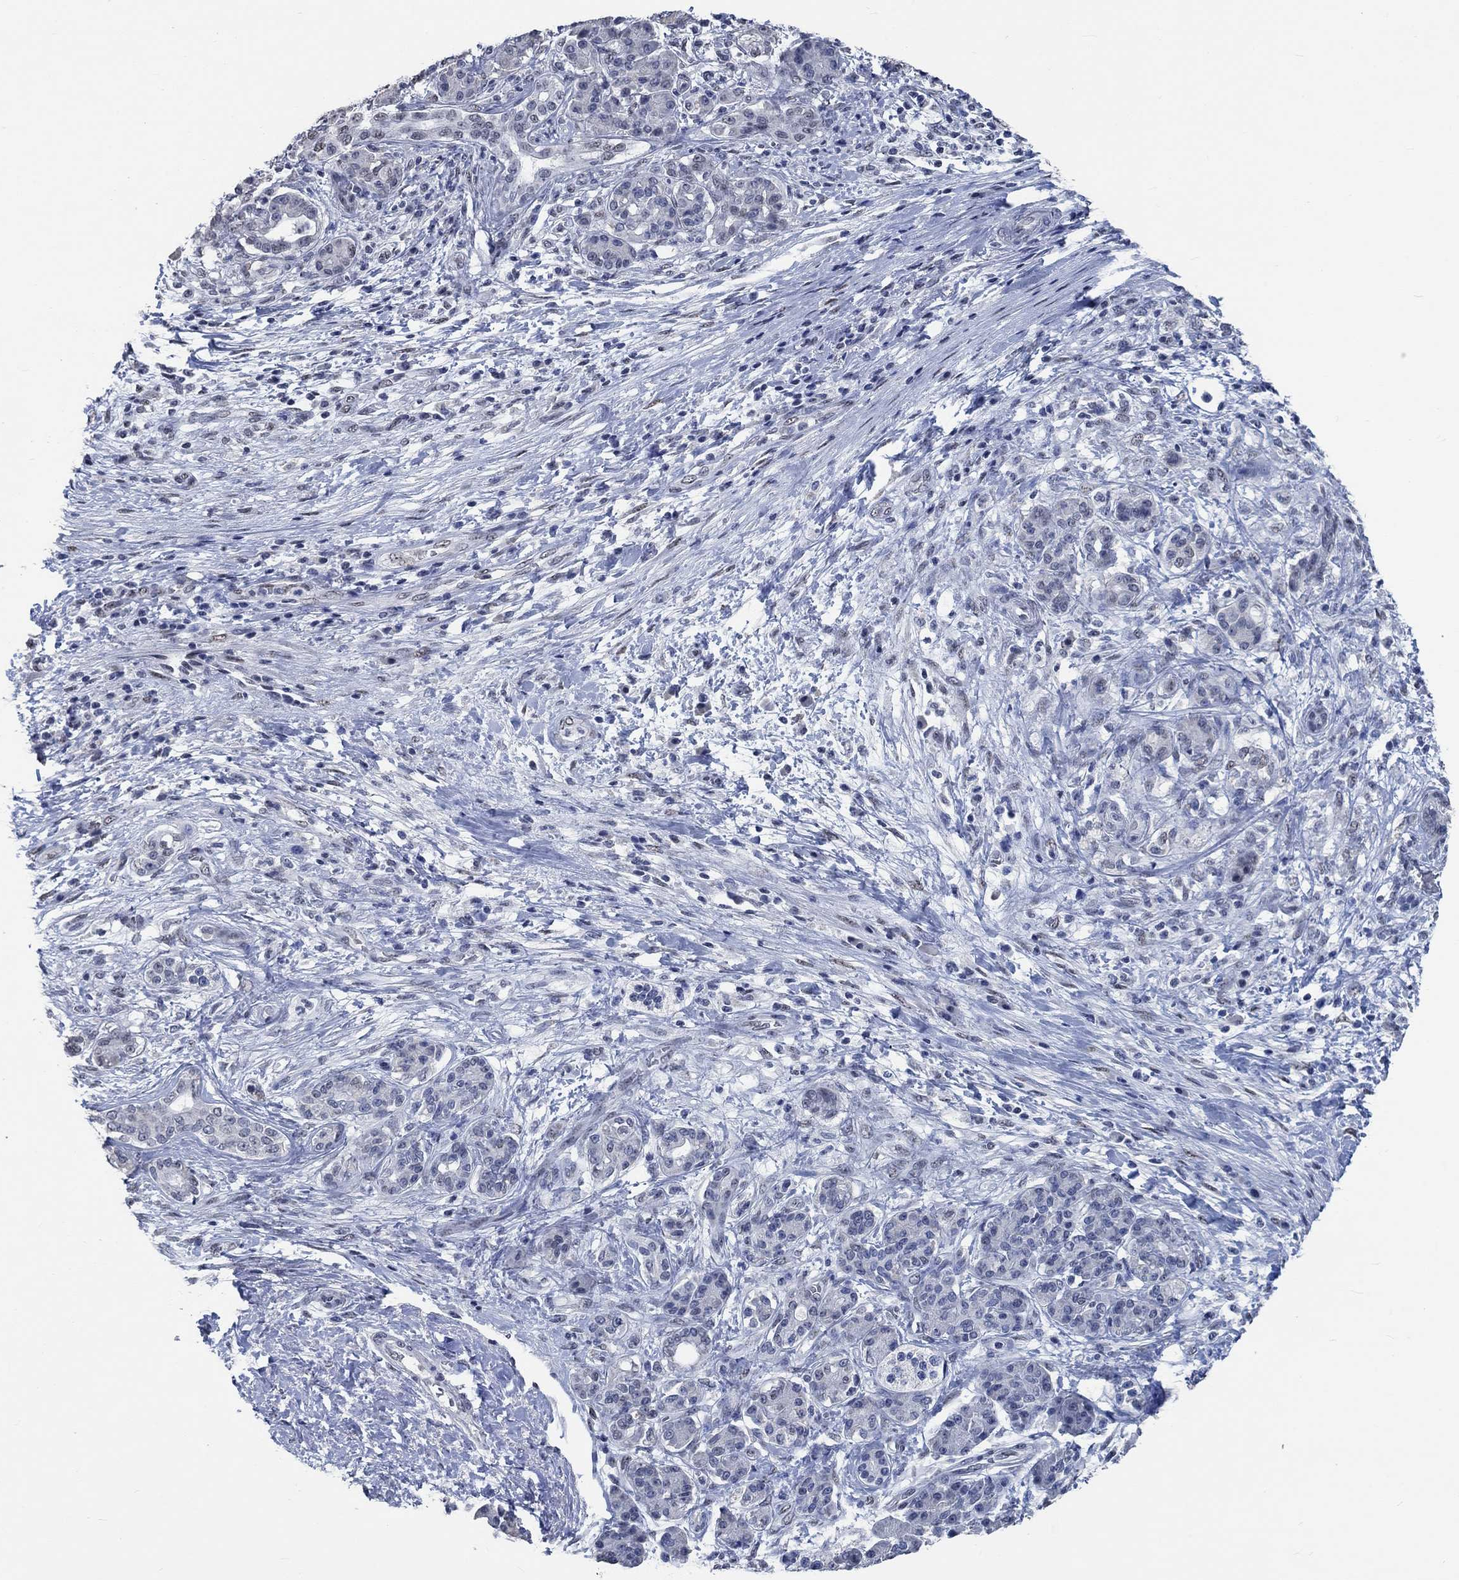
{"staining": {"intensity": "negative", "quantity": "none", "location": "none"}, "tissue": "pancreatic cancer", "cell_type": "Tumor cells", "image_type": "cancer", "snomed": [{"axis": "morphology", "description": "Adenocarcinoma, NOS"}, {"axis": "topography", "description": "Pancreas"}], "caption": "Human pancreatic cancer stained for a protein using immunohistochemistry reveals no staining in tumor cells.", "gene": "OBSCN", "patient": {"sex": "female", "age": 73}}